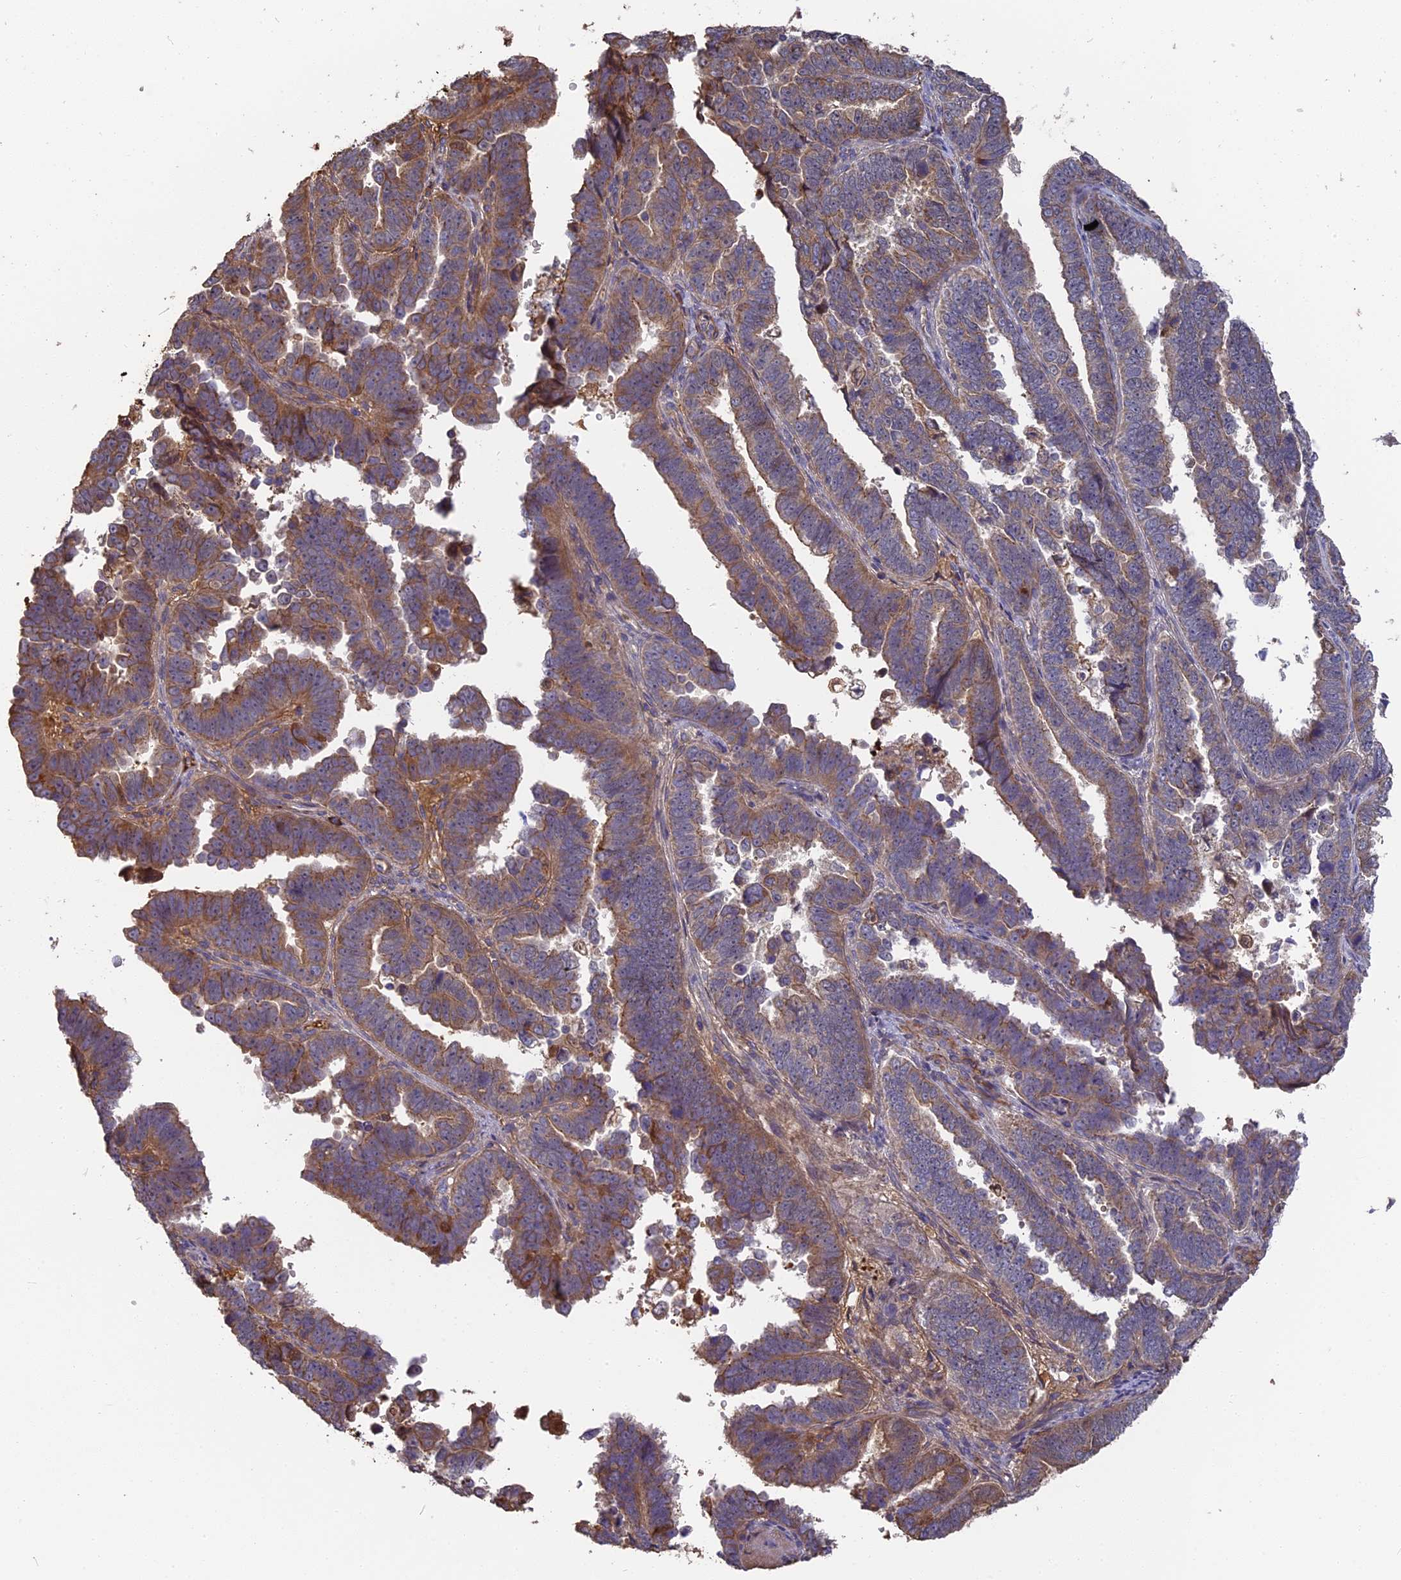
{"staining": {"intensity": "moderate", "quantity": "25%-75%", "location": "cytoplasmic/membranous"}, "tissue": "endometrial cancer", "cell_type": "Tumor cells", "image_type": "cancer", "snomed": [{"axis": "morphology", "description": "Adenocarcinoma, NOS"}, {"axis": "topography", "description": "Endometrium"}], "caption": "The histopathology image reveals immunohistochemical staining of endometrial adenocarcinoma. There is moderate cytoplasmic/membranous positivity is identified in about 25%-75% of tumor cells.", "gene": "ERMAP", "patient": {"sex": "female", "age": 75}}